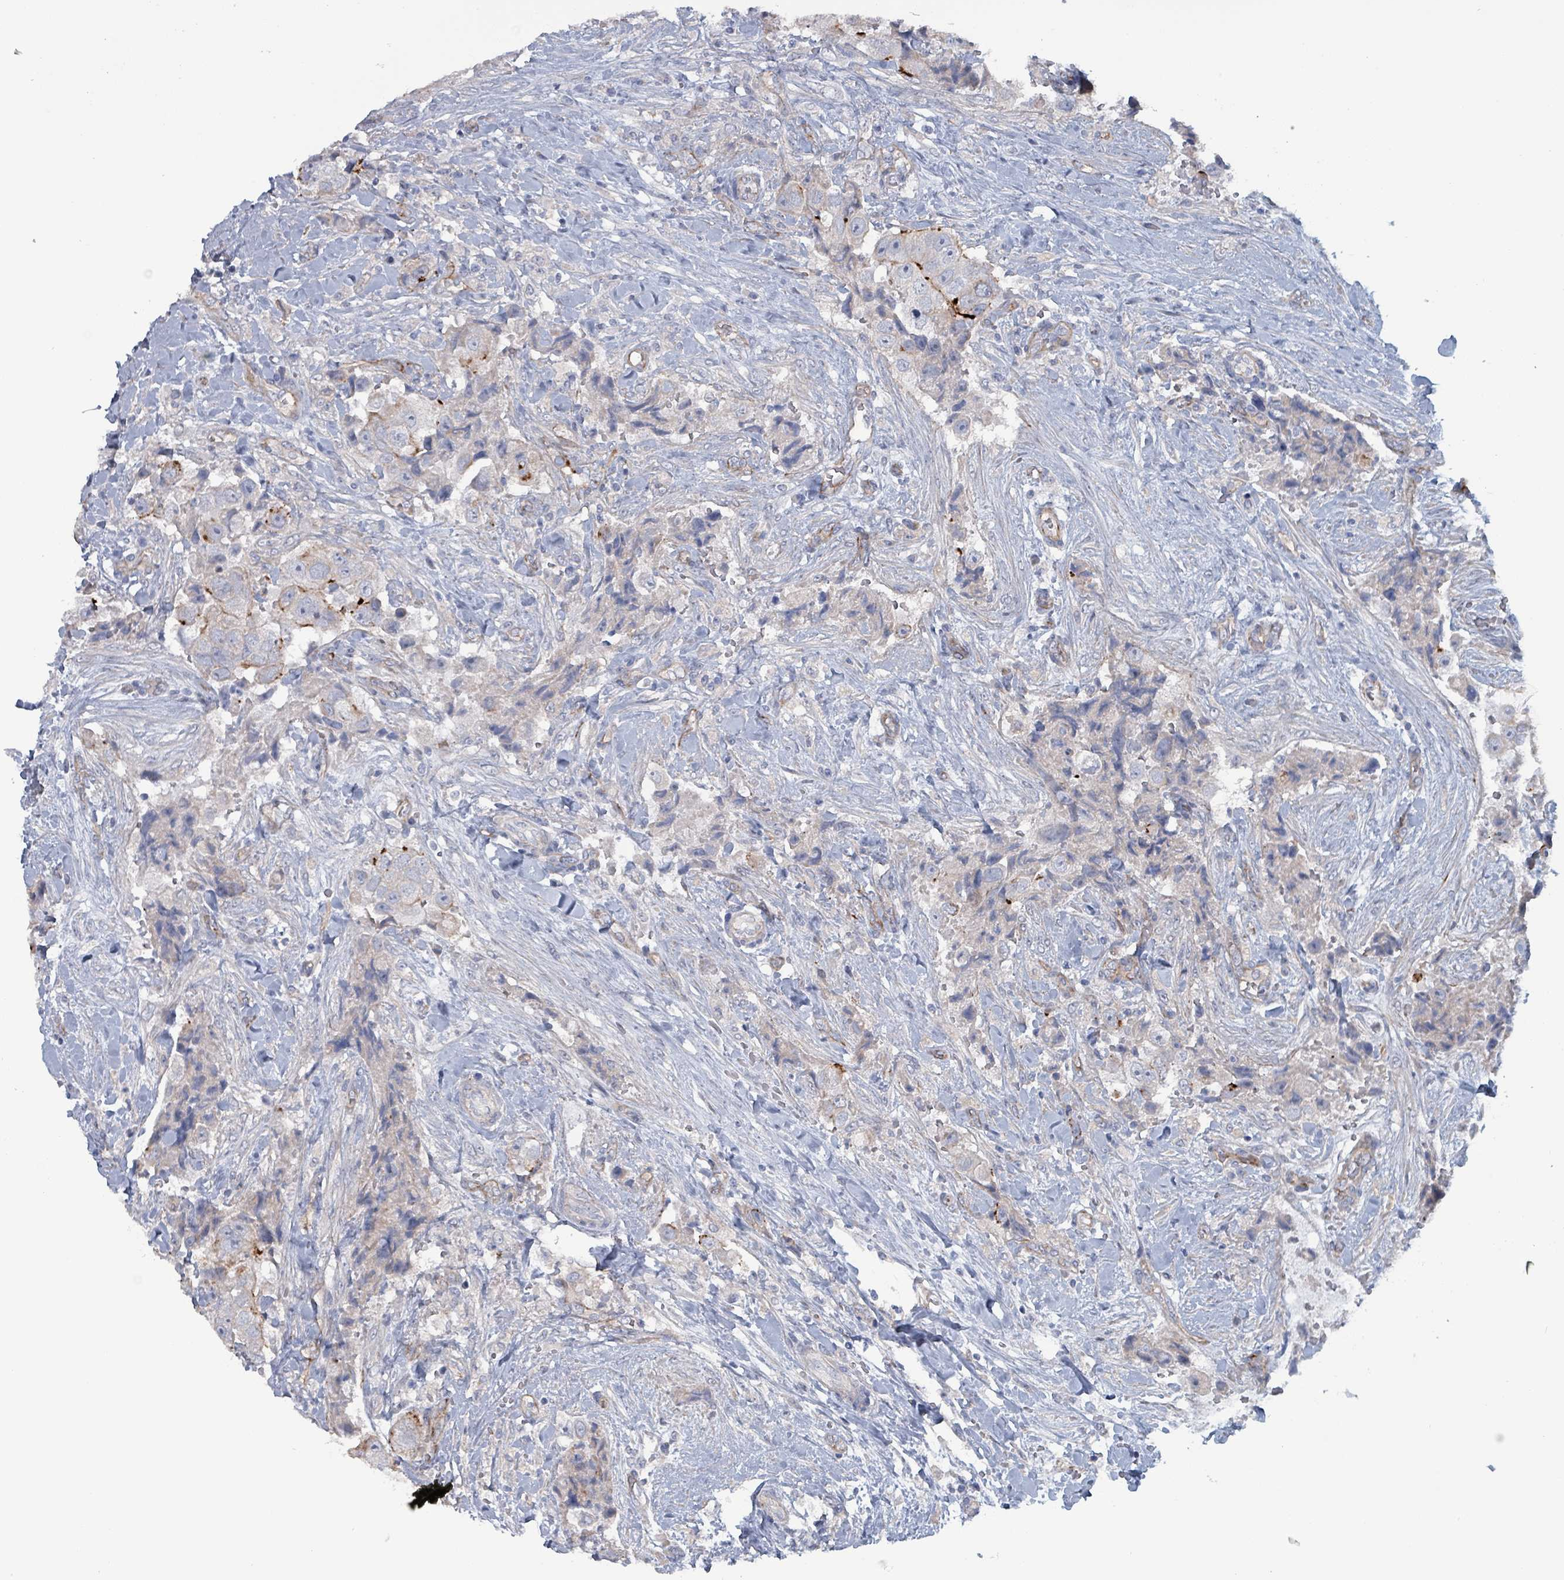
{"staining": {"intensity": "negative", "quantity": "none", "location": "none"}, "tissue": "breast cancer", "cell_type": "Tumor cells", "image_type": "cancer", "snomed": [{"axis": "morphology", "description": "Normal tissue, NOS"}, {"axis": "morphology", "description": "Duct carcinoma"}, {"axis": "topography", "description": "Breast"}], "caption": "Intraductal carcinoma (breast) was stained to show a protein in brown. There is no significant staining in tumor cells.", "gene": "TAAR5", "patient": {"sex": "female", "age": 62}}